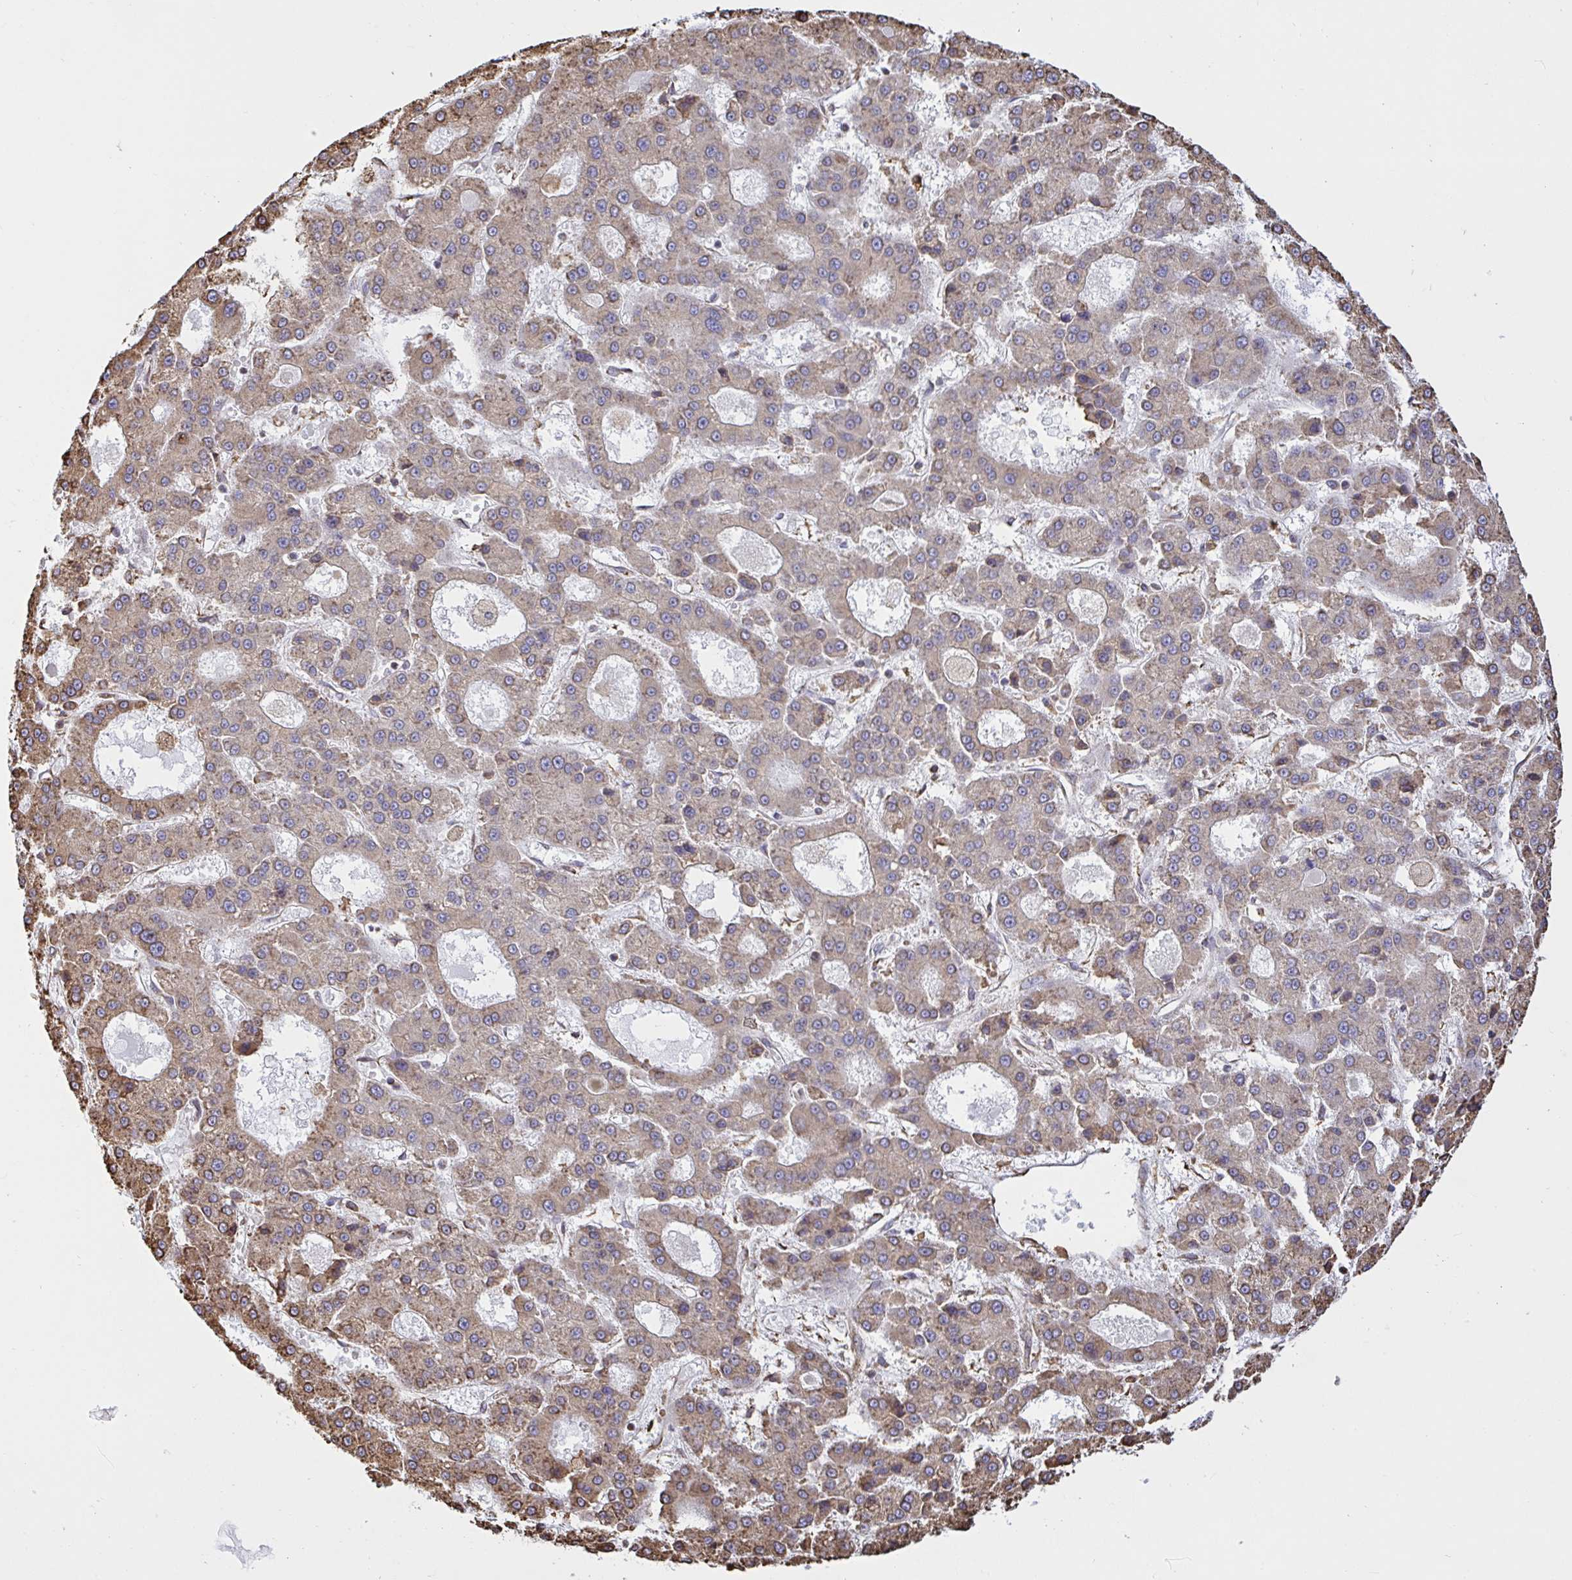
{"staining": {"intensity": "weak", "quantity": "25%-75%", "location": "cytoplasmic/membranous"}, "tissue": "liver cancer", "cell_type": "Tumor cells", "image_type": "cancer", "snomed": [{"axis": "morphology", "description": "Carcinoma, Hepatocellular, NOS"}, {"axis": "topography", "description": "Liver"}], "caption": "The image exhibits staining of liver cancer, revealing weak cytoplasmic/membranous protein expression (brown color) within tumor cells. (brown staining indicates protein expression, while blue staining denotes nuclei).", "gene": "CLGN", "patient": {"sex": "male", "age": 70}}